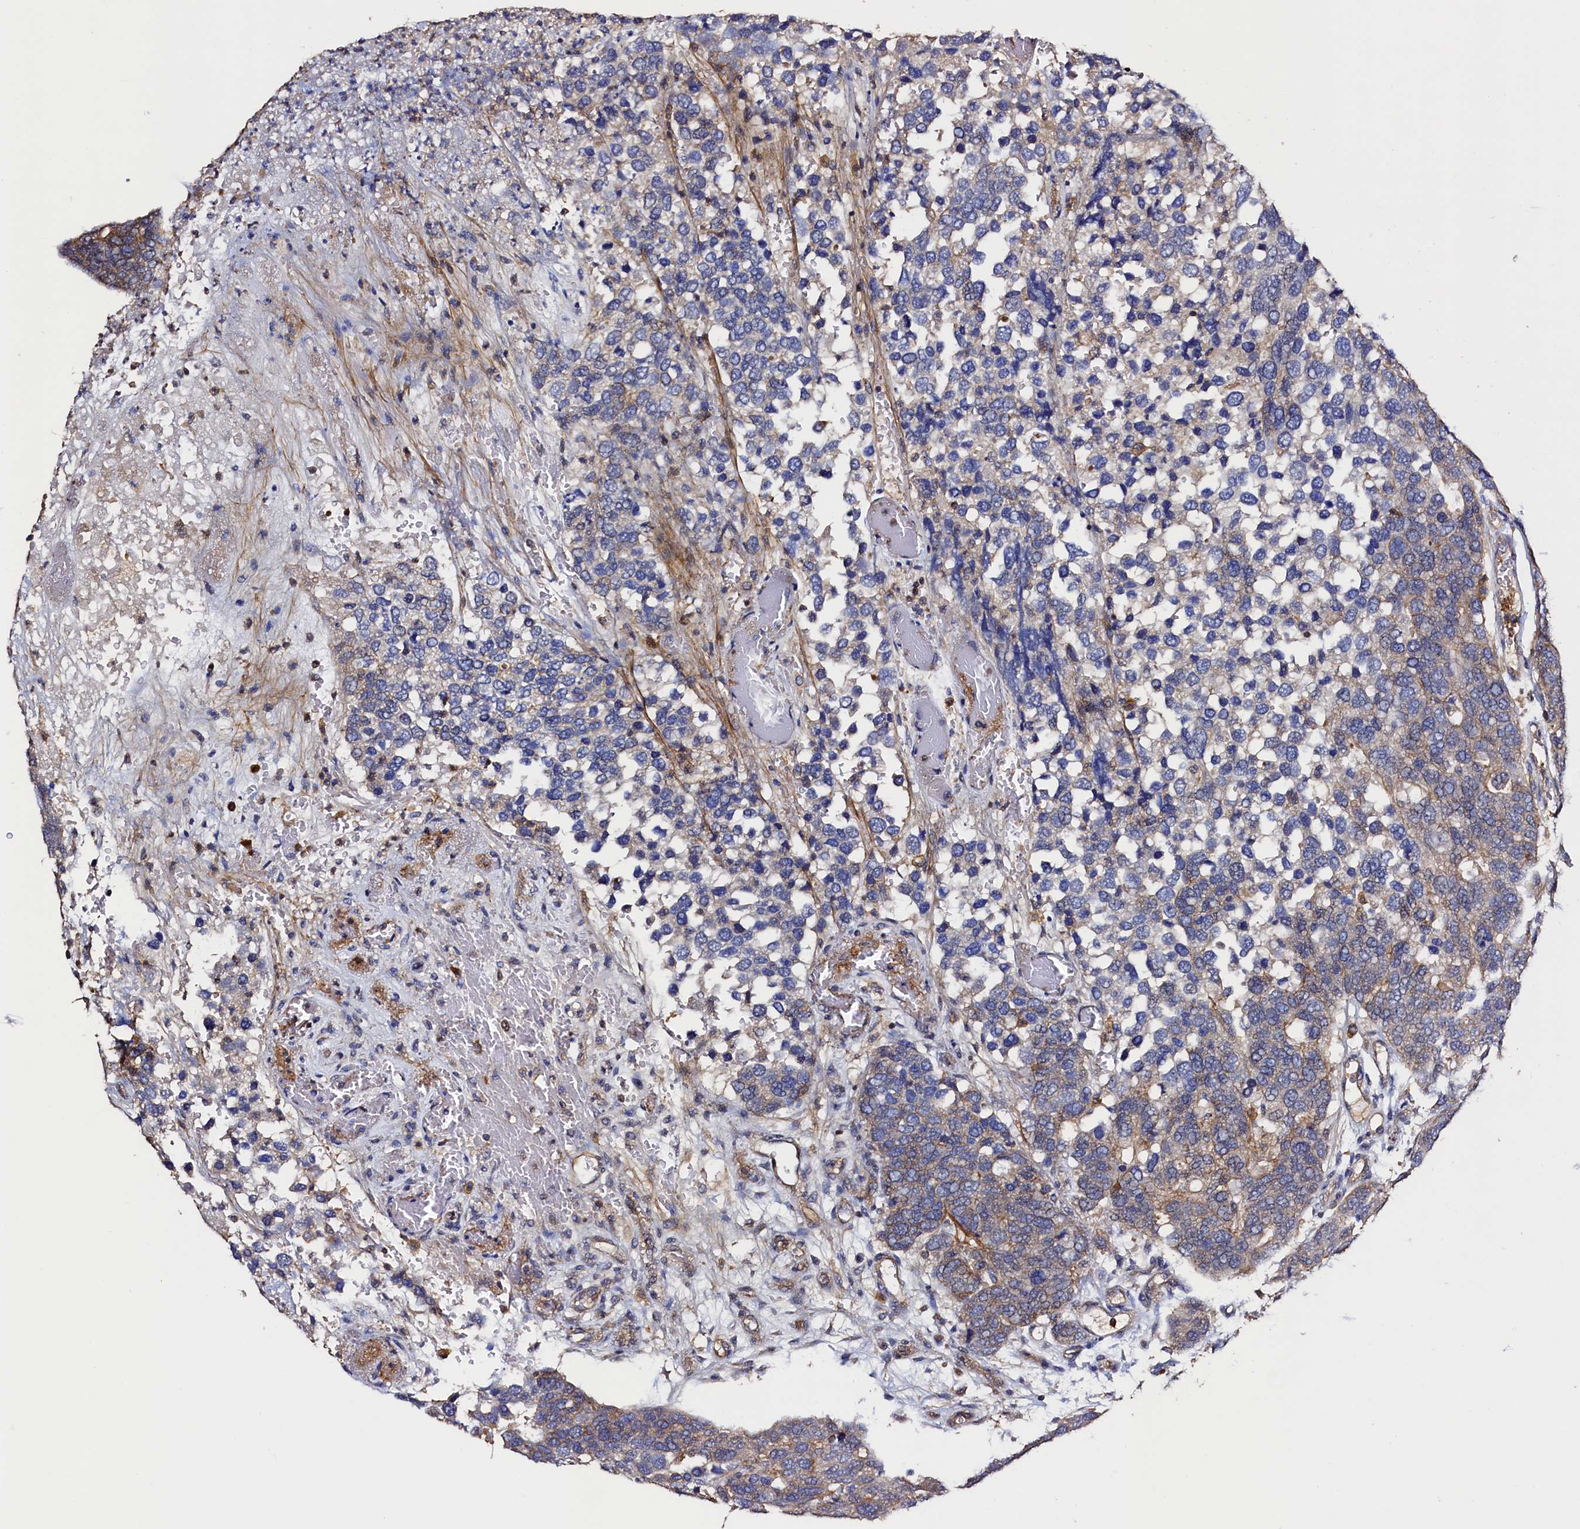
{"staining": {"intensity": "weak", "quantity": "<25%", "location": "cytoplasmic/membranous"}, "tissue": "breast cancer", "cell_type": "Tumor cells", "image_type": "cancer", "snomed": [{"axis": "morphology", "description": "Duct carcinoma"}, {"axis": "topography", "description": "Breast"}], "caption": "Intraductal carcinoma (breast) was stained to show a protein in brown. There is no significant positivity in tumor cells.", "gene": "DUOXA1", "patient": {"sex": "female", "age": 83}}